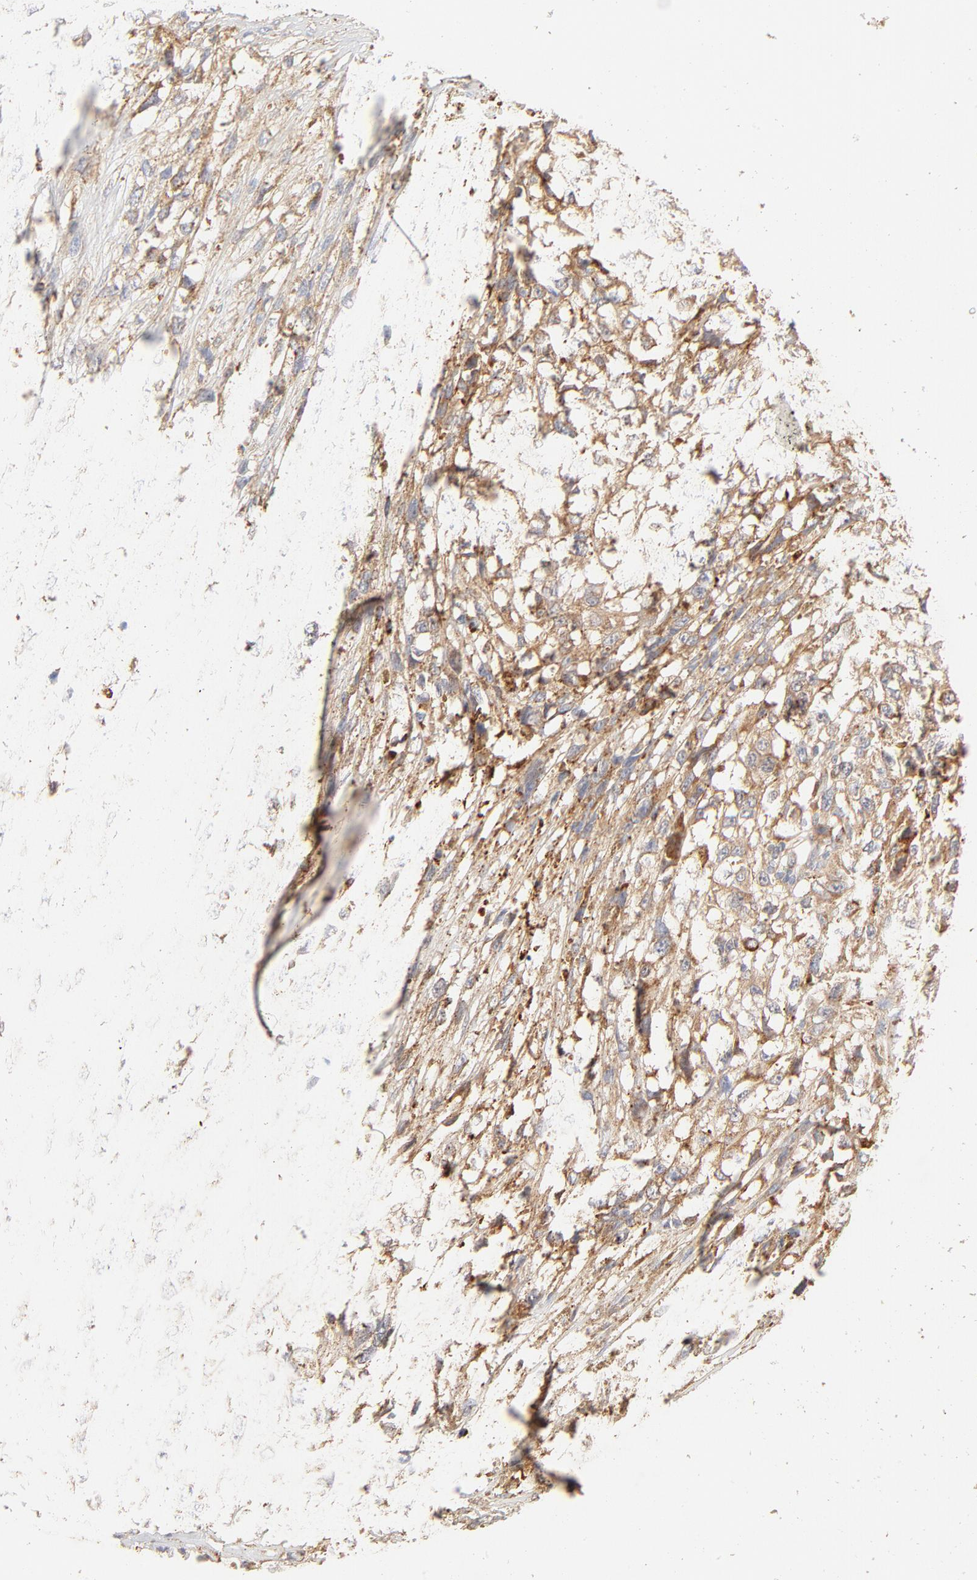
{"staining": {"intensity": "moderate", "quantity": ">75%", "location": "cytoplasmic/membranous"}, "tissue": "melanoma", "cell_type": "Tumor cells", "image_type": "cancer", "snomed": [{"axis": "morphology", "description": "Malignant melanoma, Metastatic site"}, {"axis": "topography", "description": "Lymph node"}], "caption": "This image demonstrates immunohistochemistry (IHC) staining of melanoma, with medium moderate cytoplasmic/membranous positivity in approximately >75% of tumor cells.", "gene": "PARP12", "patient": {"sex": "male", "age": 59}}